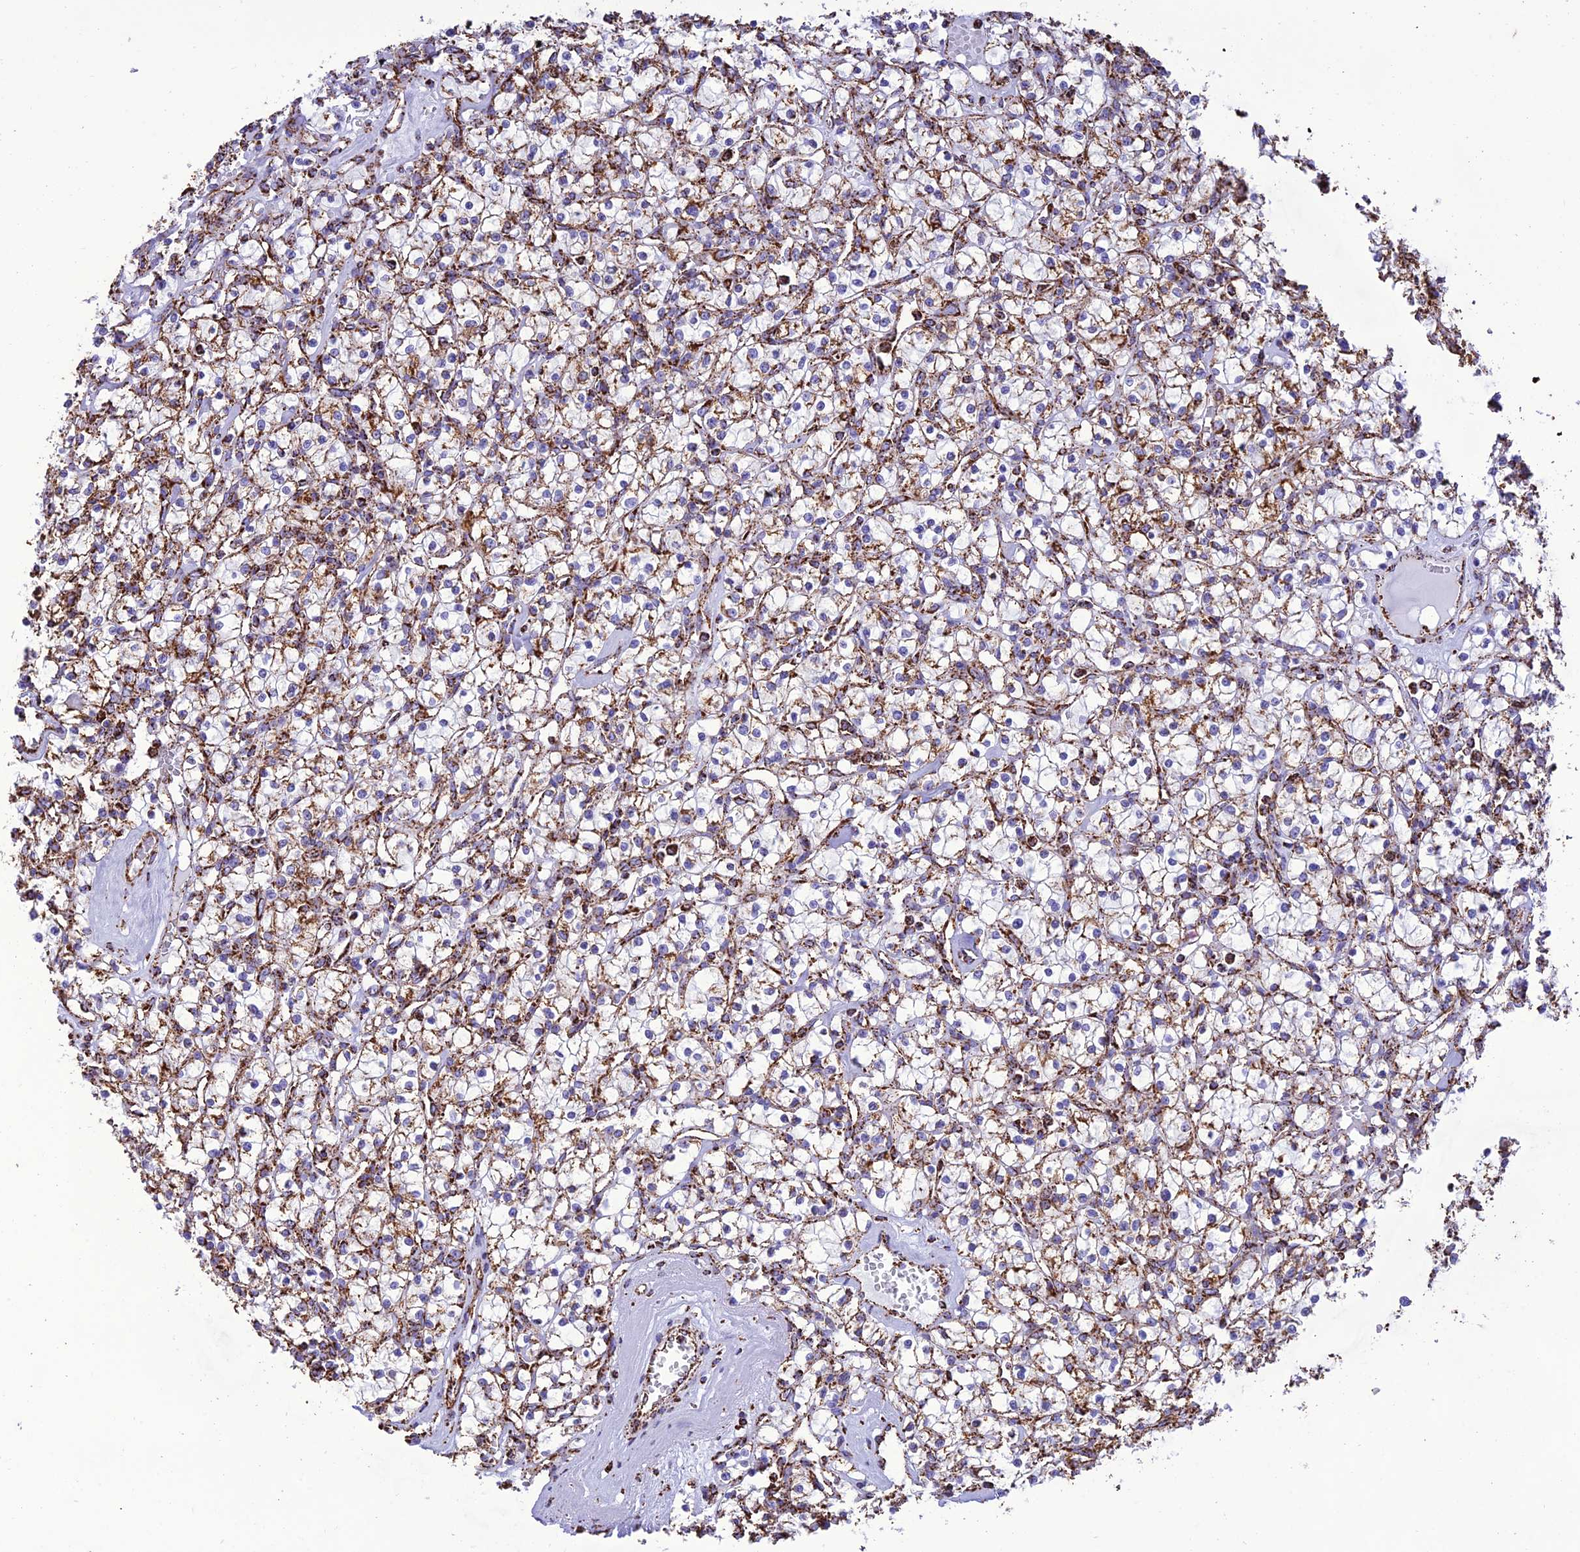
{"staining": {"intensity": "moderate", "quantity": "25%-75%", "location": "cytoplasmic/membranous"}, "tissue": "renal cancer", "cell_type": "Tumor cells", "image_type": "cancer", "snomed": [{"axis": "morphology", "description": "Adenocarcinoma, NOS"}, {"axis": "topography", "description": "Kidney"}], "caption": "The image reveals a brown stain indicating the presence of a protein in the cytoplasmic/membranous of tumor cells in renal cancer.", "gene": "NDUFAF1", "patient": {"sex": "female", "age": 59}}